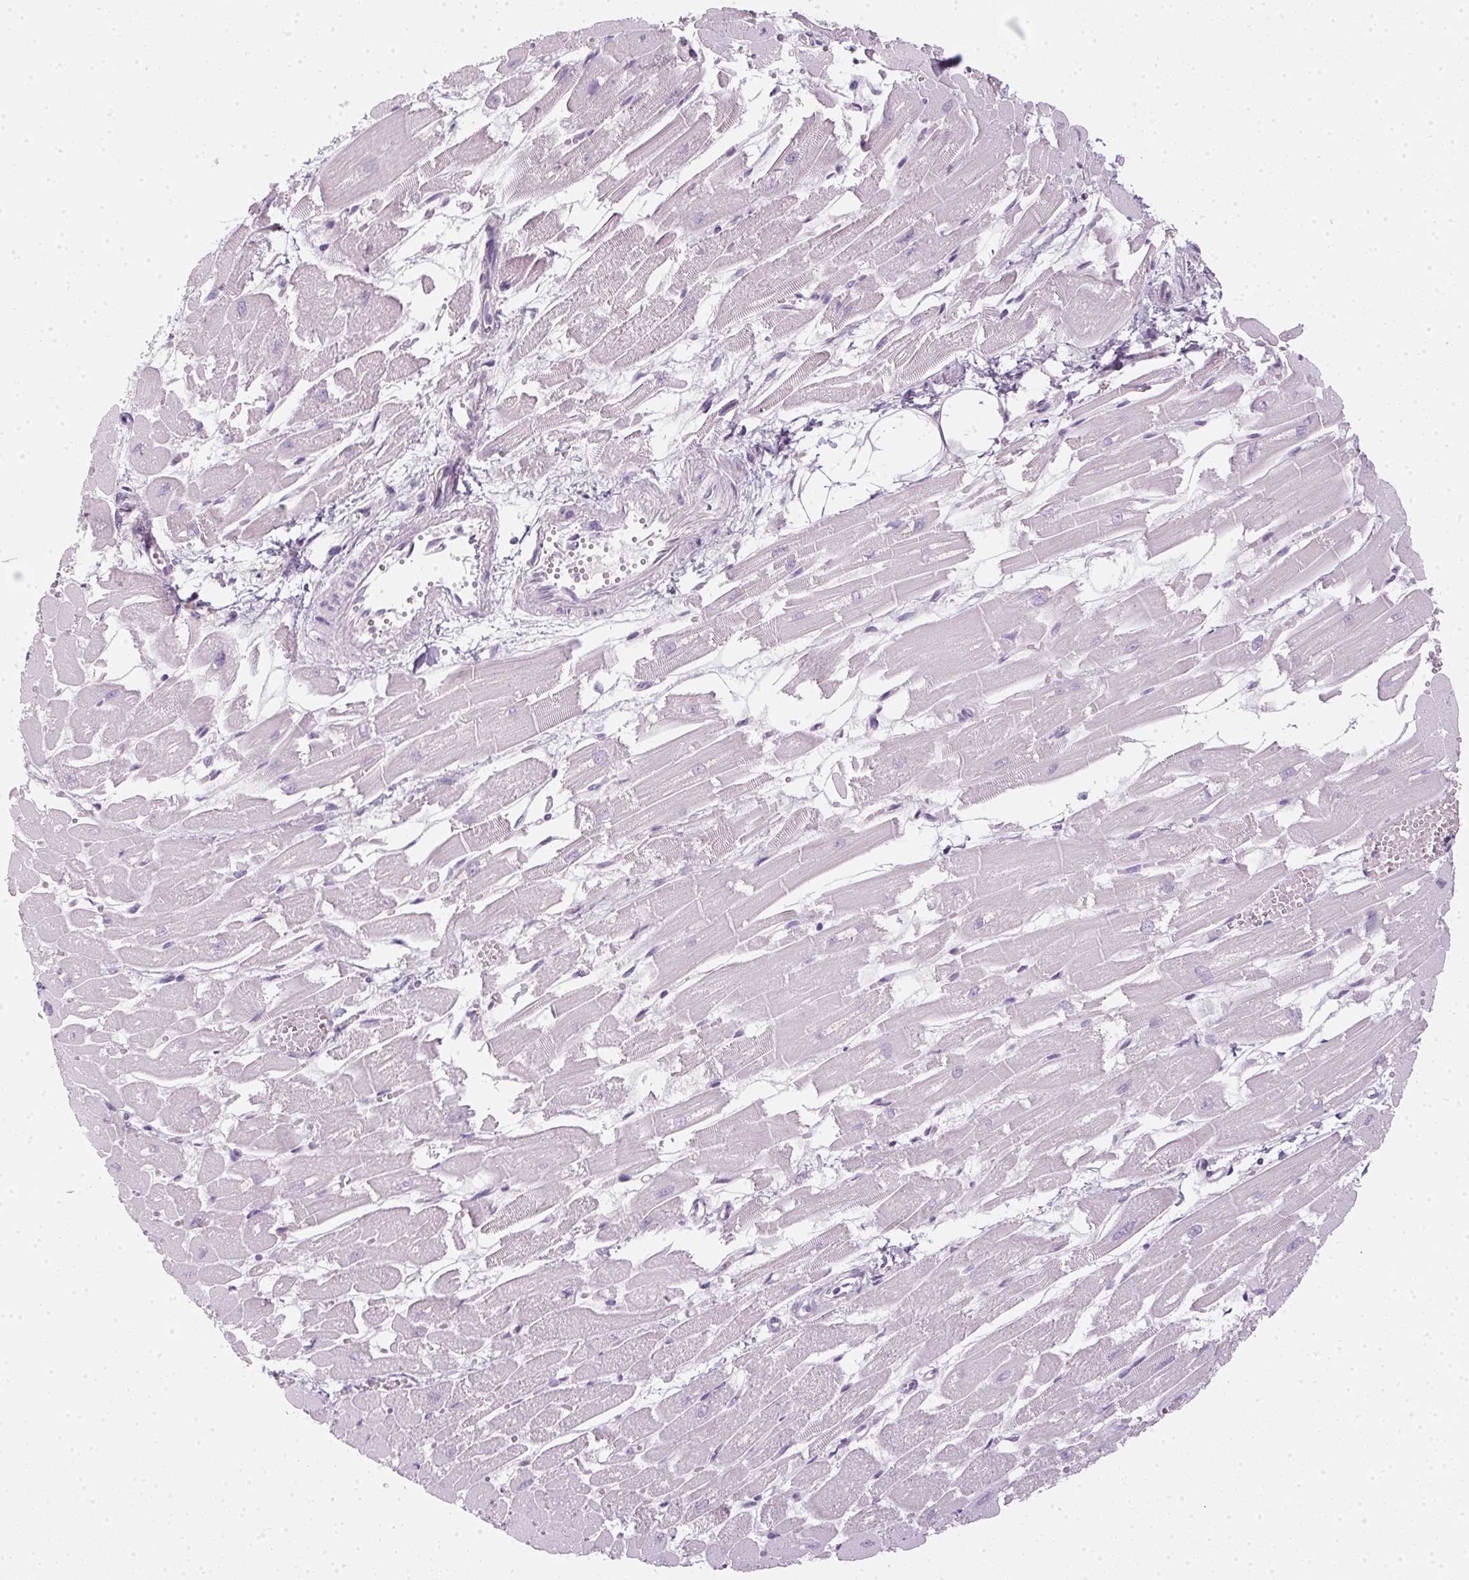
{"staining": {"intensity": "negative", "quantity": "none", "location": "none"}, "tissue": "heart muscle", "cell_type": "Cardiomyocytes", "image_type": "normal", "snomed": [{"axis": "morphology", "description": "Normal tissue, NOS"}, {"axis": "topography", "description": "Heart"}], "caption": "This is an IHC micrograph of normal heart muscle. There is no staining in cardiomyocytes.", "gene": "TMEM72", "patient": {"sex": "female", "age": 52}}